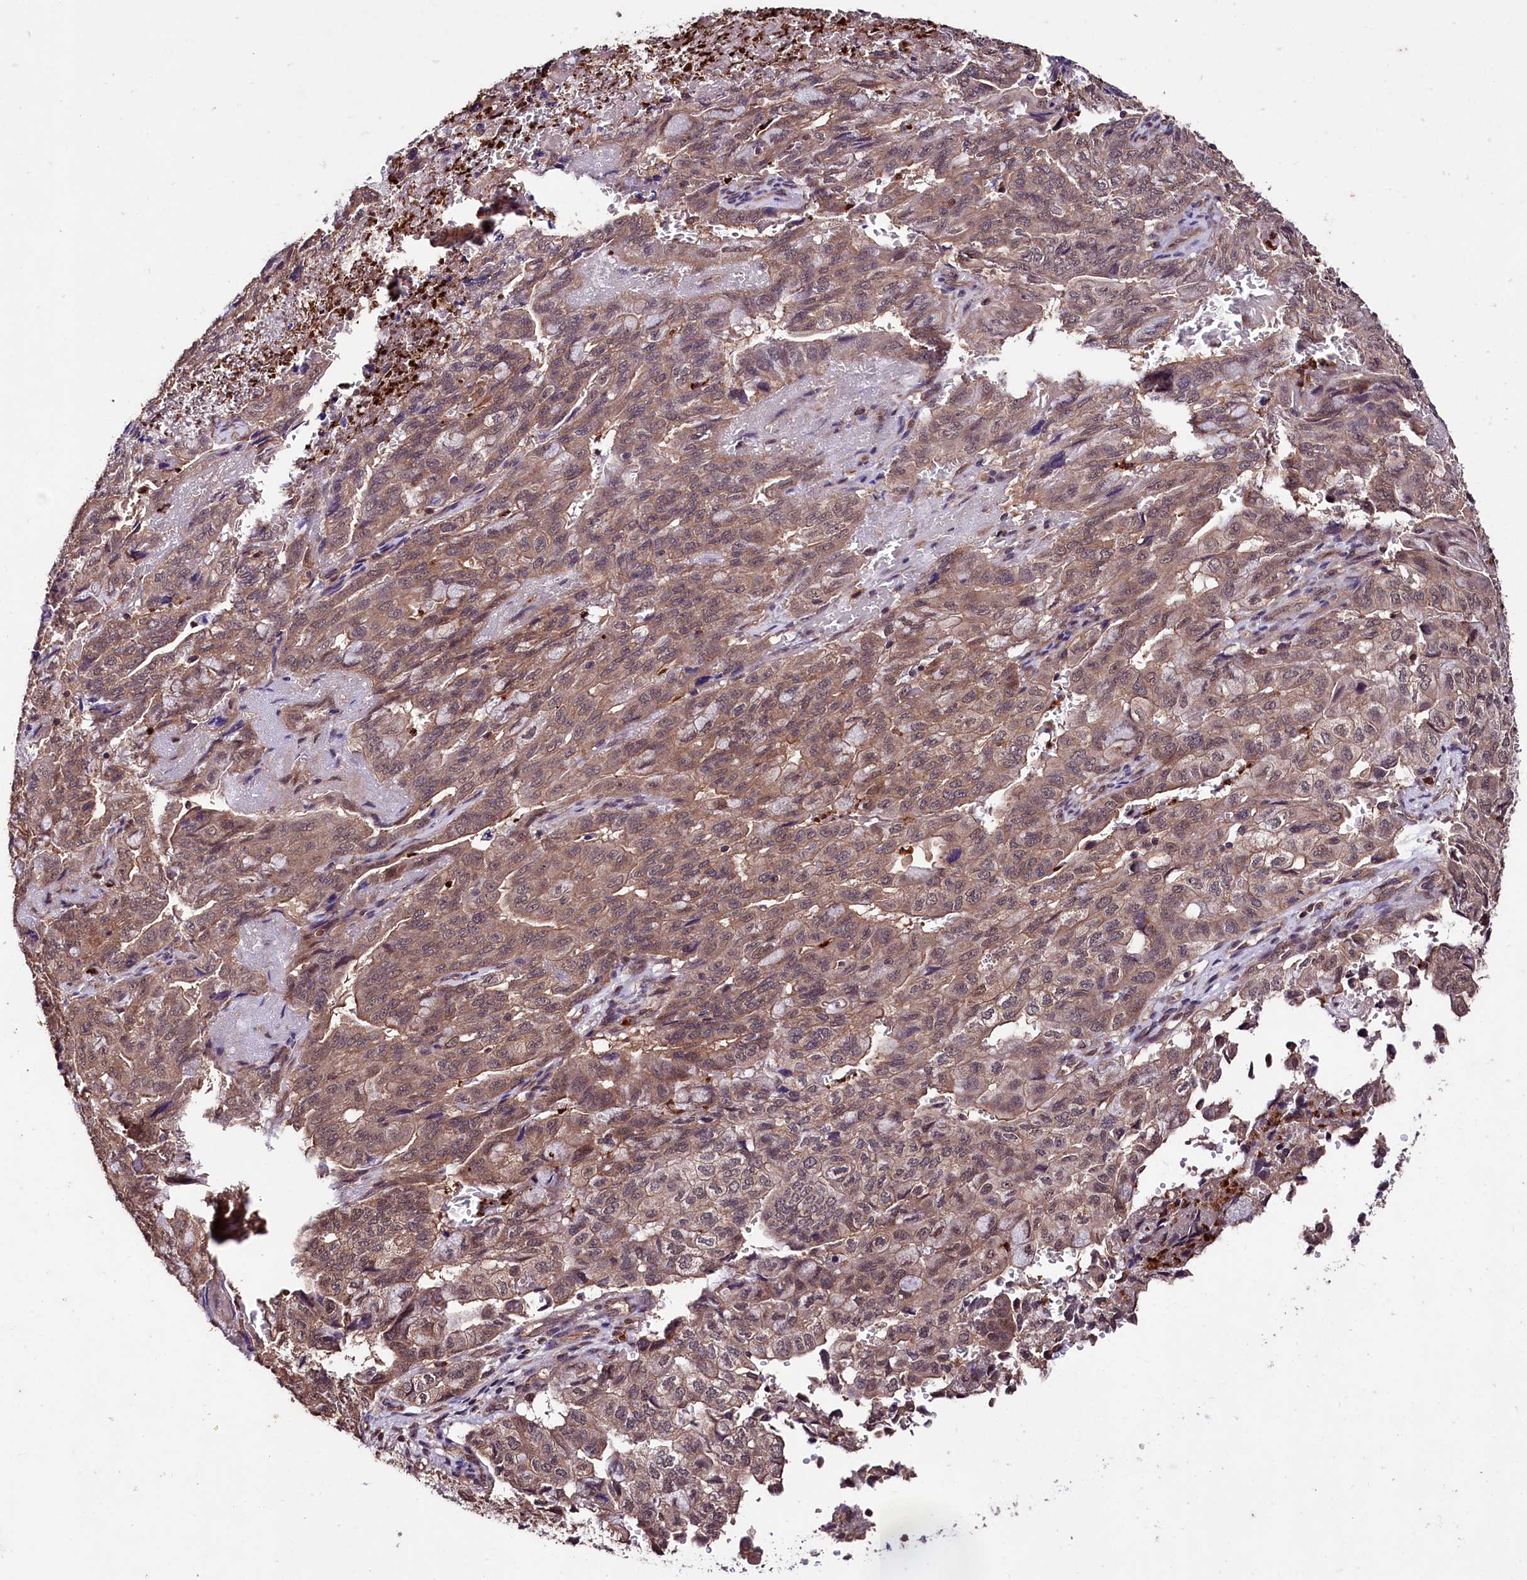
{"staining": {"intensity": "weak", "quantity": ">75%", "location": "cytoplasmic/membranous,nuclear"}, "tissue": "pancreatic cancer", "cell_type": "Tumor cells", "image_type": "cancer", "snomed": [{"axis": "morphology", "description": "Adenocarcinoma, NOS"}, {"axis": "topography", "description": "Pancreas"}], "caption": "Immunohistochemistry of human pancreatic adenocarcinoma reveals low levels of weak cytoplasmic/membranous and nuclear positivity in about >75% of tumor cells. The protein is stained brown, and the nuclei are stained in blue (DAB IHC with brightfield microscopy, high magnification).", "gene": "KLRB1", "patient": {"sex": "male", "age": 51}}